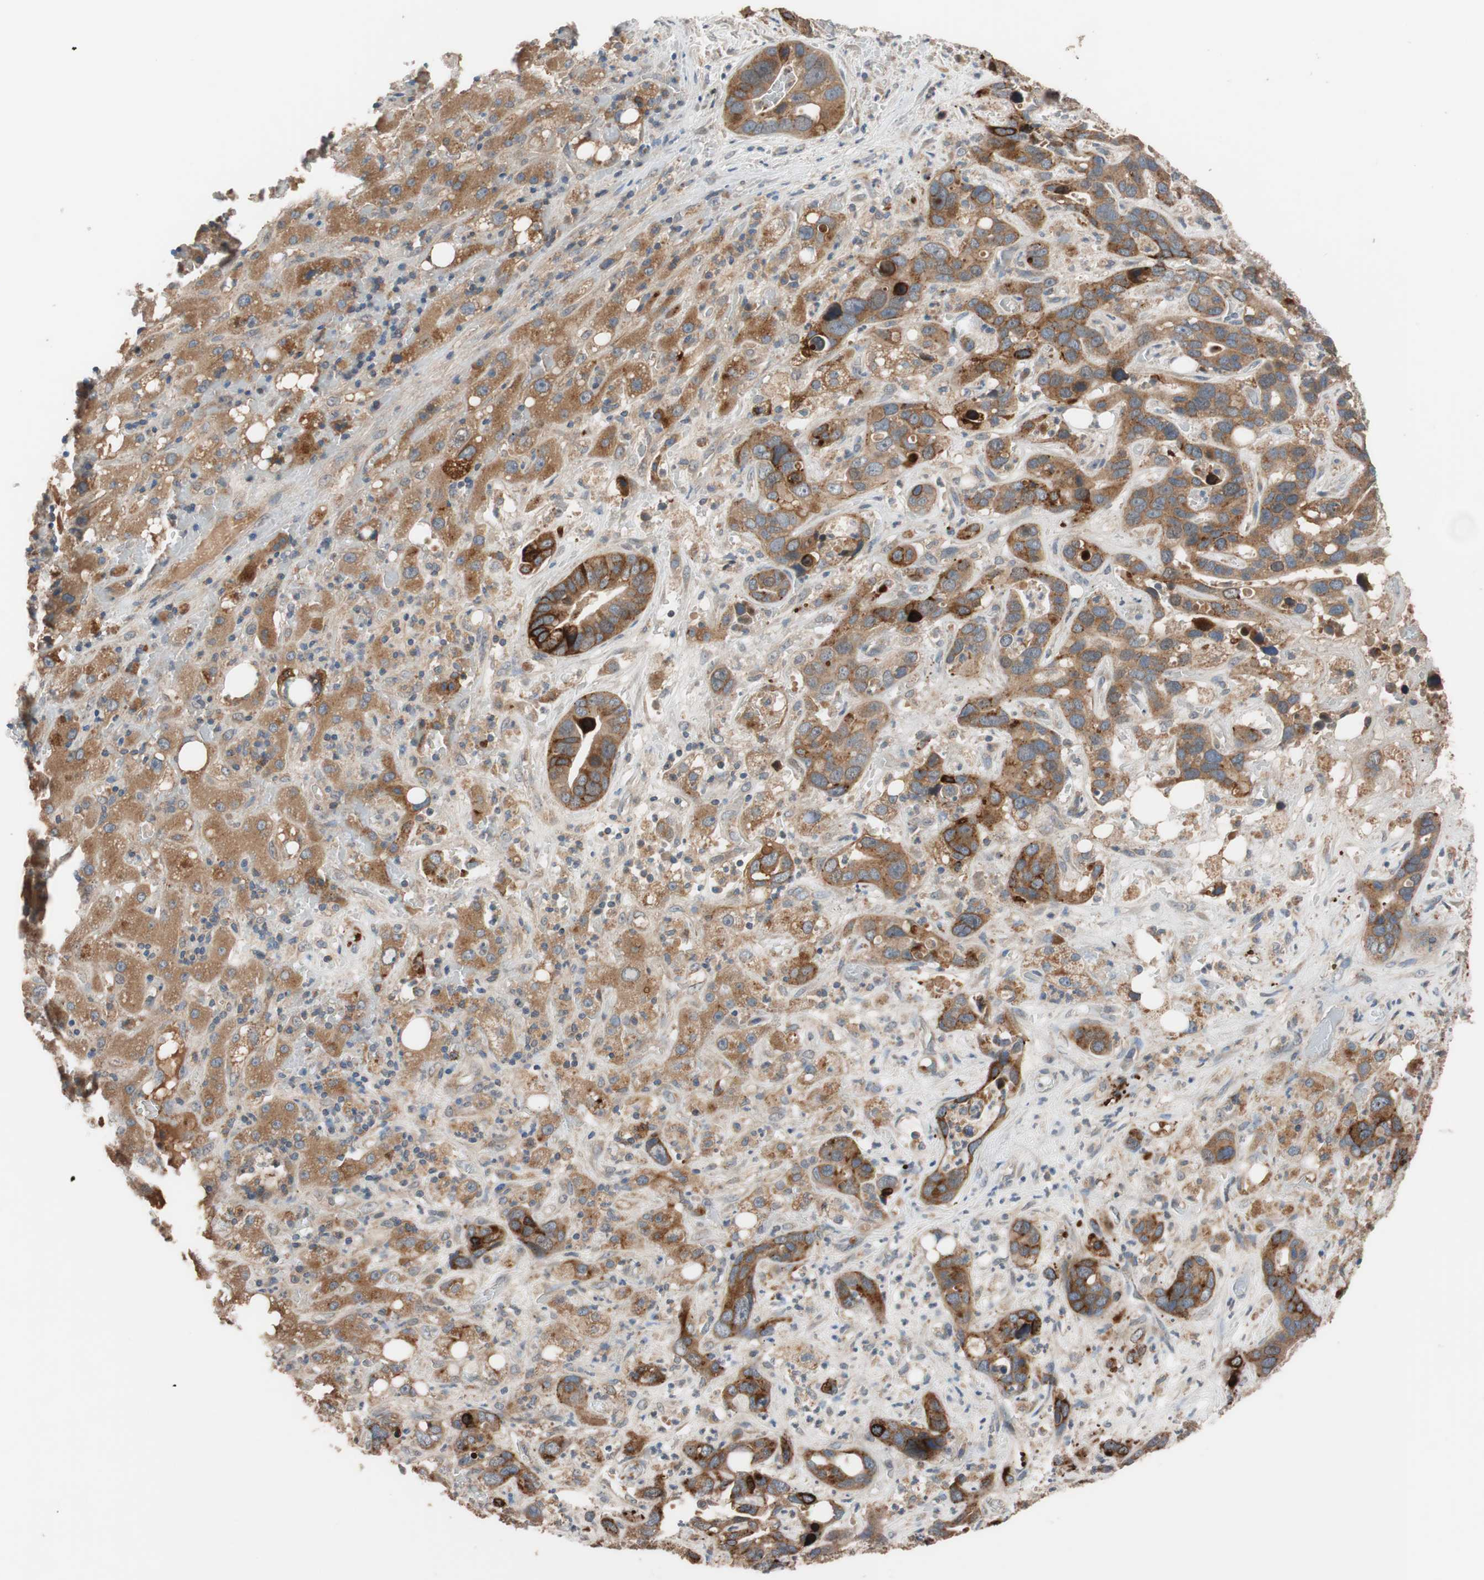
{"staining": {"intensity": "moderate", "quantity": ">75%", "location": "cytoplasmic/membranous"}, "tissue": "liver cancer", "cell_type": "Tumor cells", "image_type": "cancer", "snomed": [{"axis": "morphology", "description": "Cholangiocarcinoma"}, {"axis": "topography", "description": "Liver"}], "caption": "This micrograph shows immunohistochemistry staining of human liver cancer, with medium moderate cytoplasmic/membranous staining in about >75% of tumor cells.", "gene": "SDC4", "patient": {"sex": "female", "age": 65}}